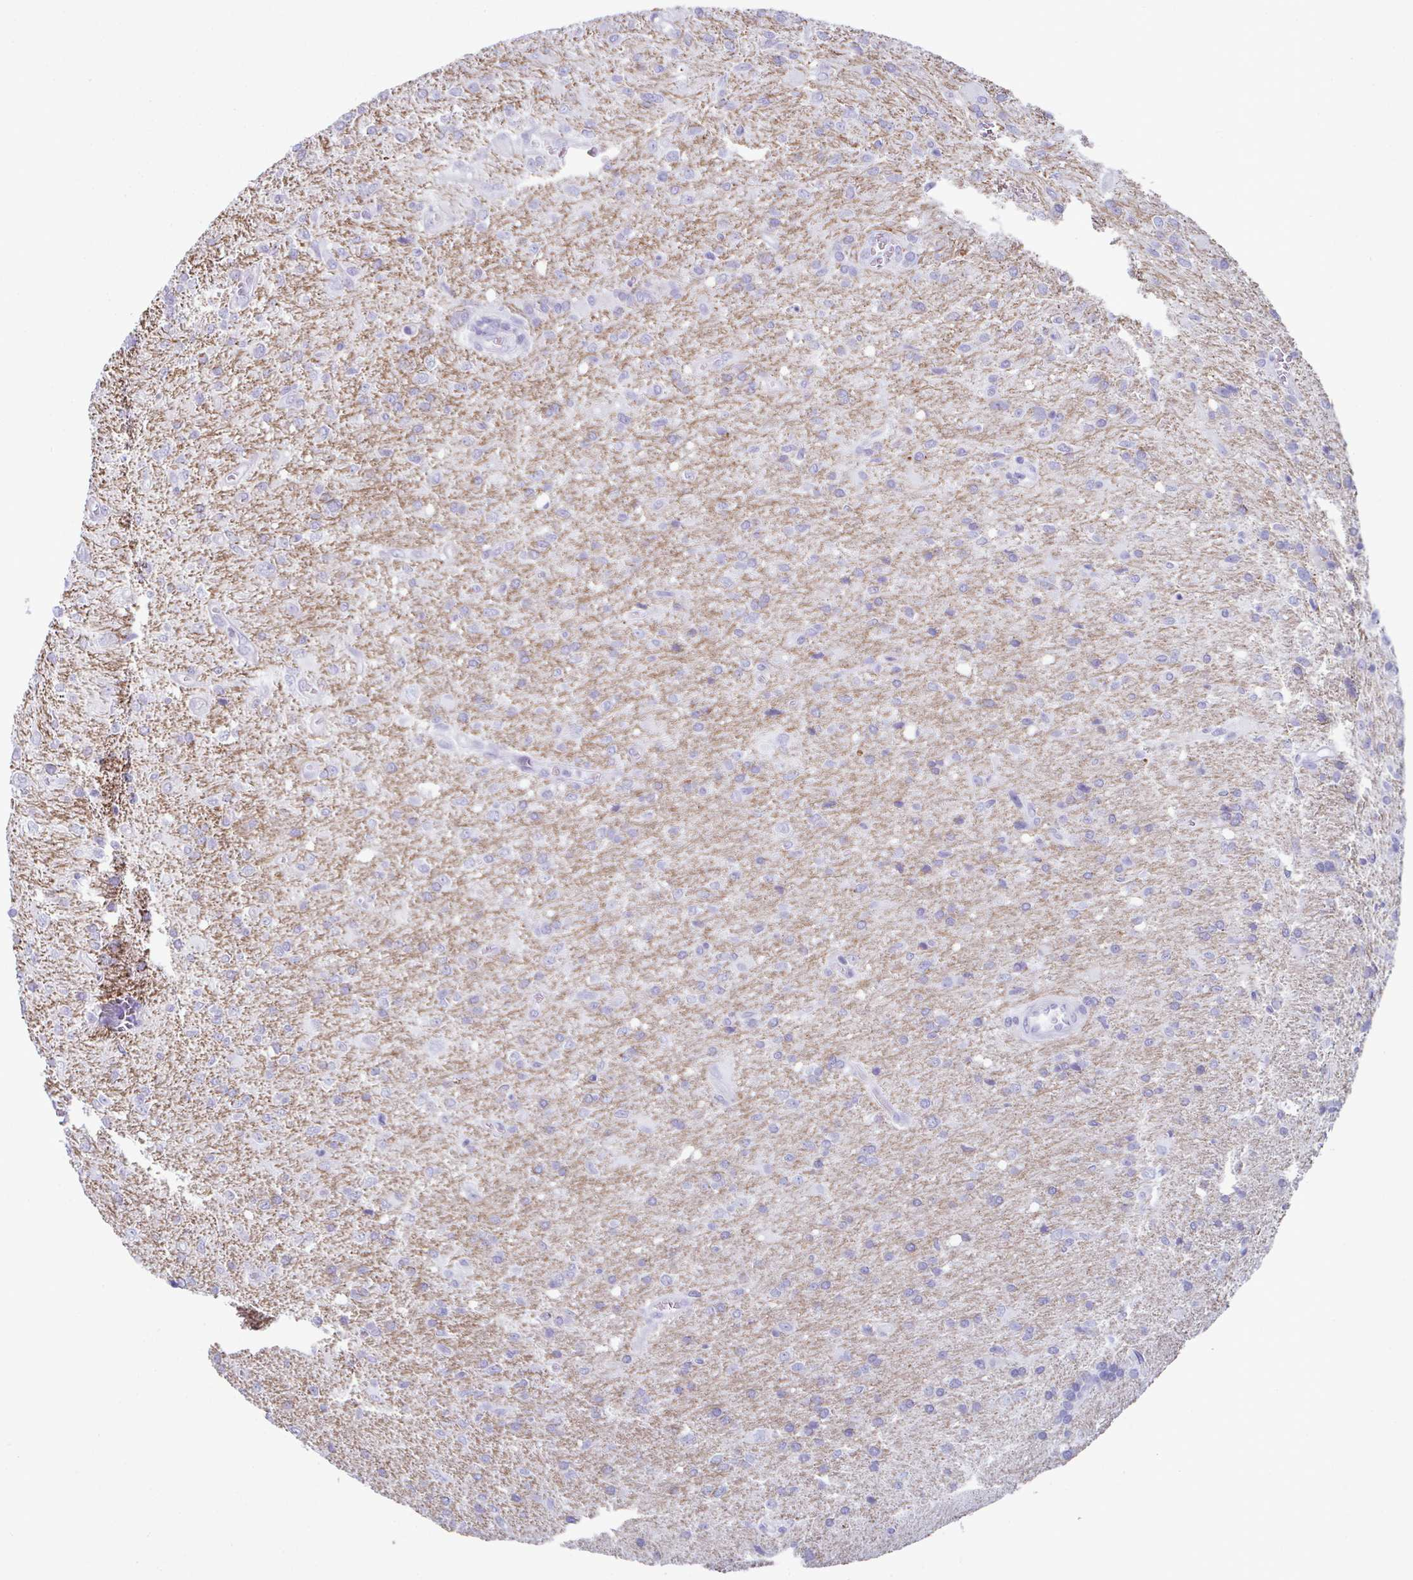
{"staining": {"intensity": "negative", "quantity": "none", "location": "none"}, "tissue": "glioma", "cell_type": "Tumor cells", "image_type": "cancer", "snomed": [{"axis": "morphology", "description": "Glioma, malignant, Low grade"}, {"axis": "topography", "description": "Brain"}], "caption": "Immunohistochemistry of glioma demonstrates no expression in tumor cells.", "gene": "CREG2", "patient": {"sex": "male", "age": 66}}